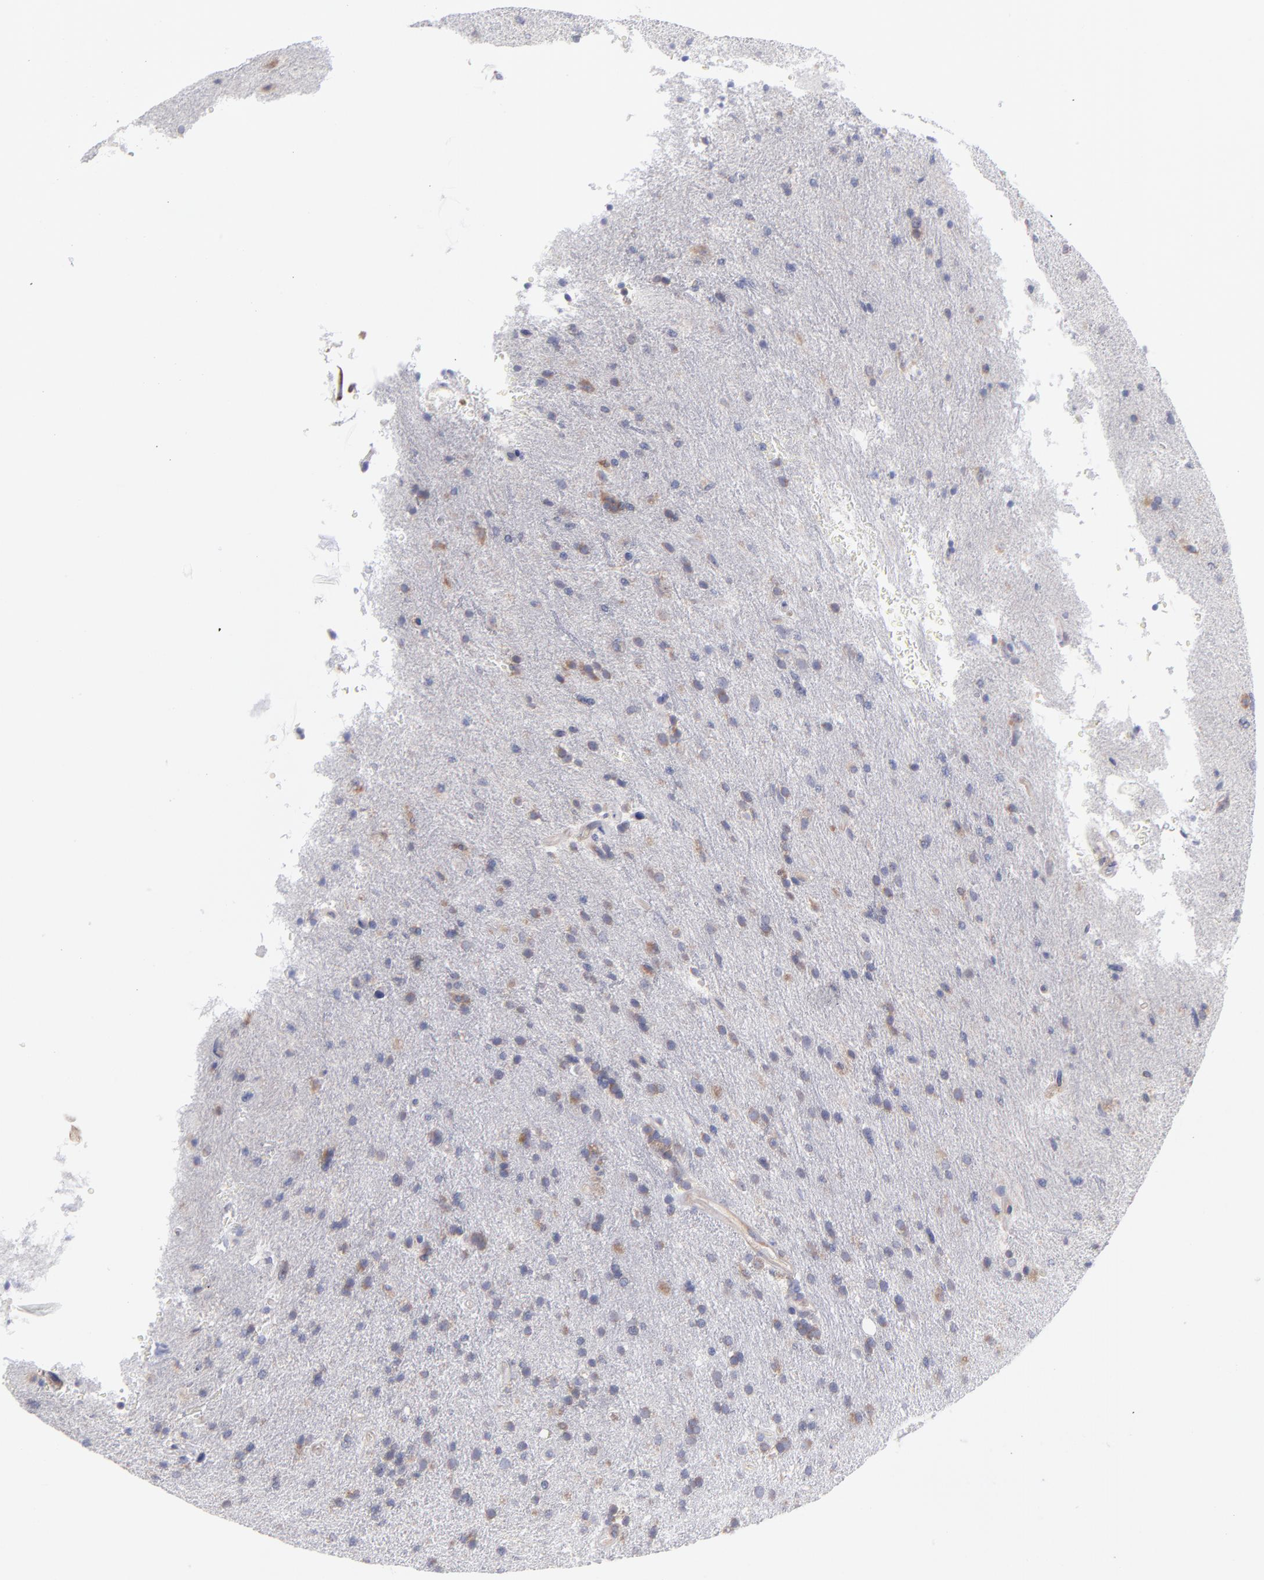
{"staining": {"intensity": "moderate", "quantity": ">75%", "location": "cytoplasmic/membranous"}, "tissue": "glioma", "cell_type": "Tumor cells", "image_type": "cancer", "snomed": [{"axis": "morphology", "description": "Glioma, malignant, High grade"}, {"axis": "topography", "description": "Brain"}], "caption": "Tumor cells exhibit medium levels of moderate cytoplasmic/membranous staining in about >75% of cells in human glioma. The staining was performed using DAB (3,3'-diaminobenzidine), with brown indicating positive protein expression. Nuclei are stained blue with hematoxylin.", "gene": "RPLP0", "patient": {"sex": "male", "age": 33}}